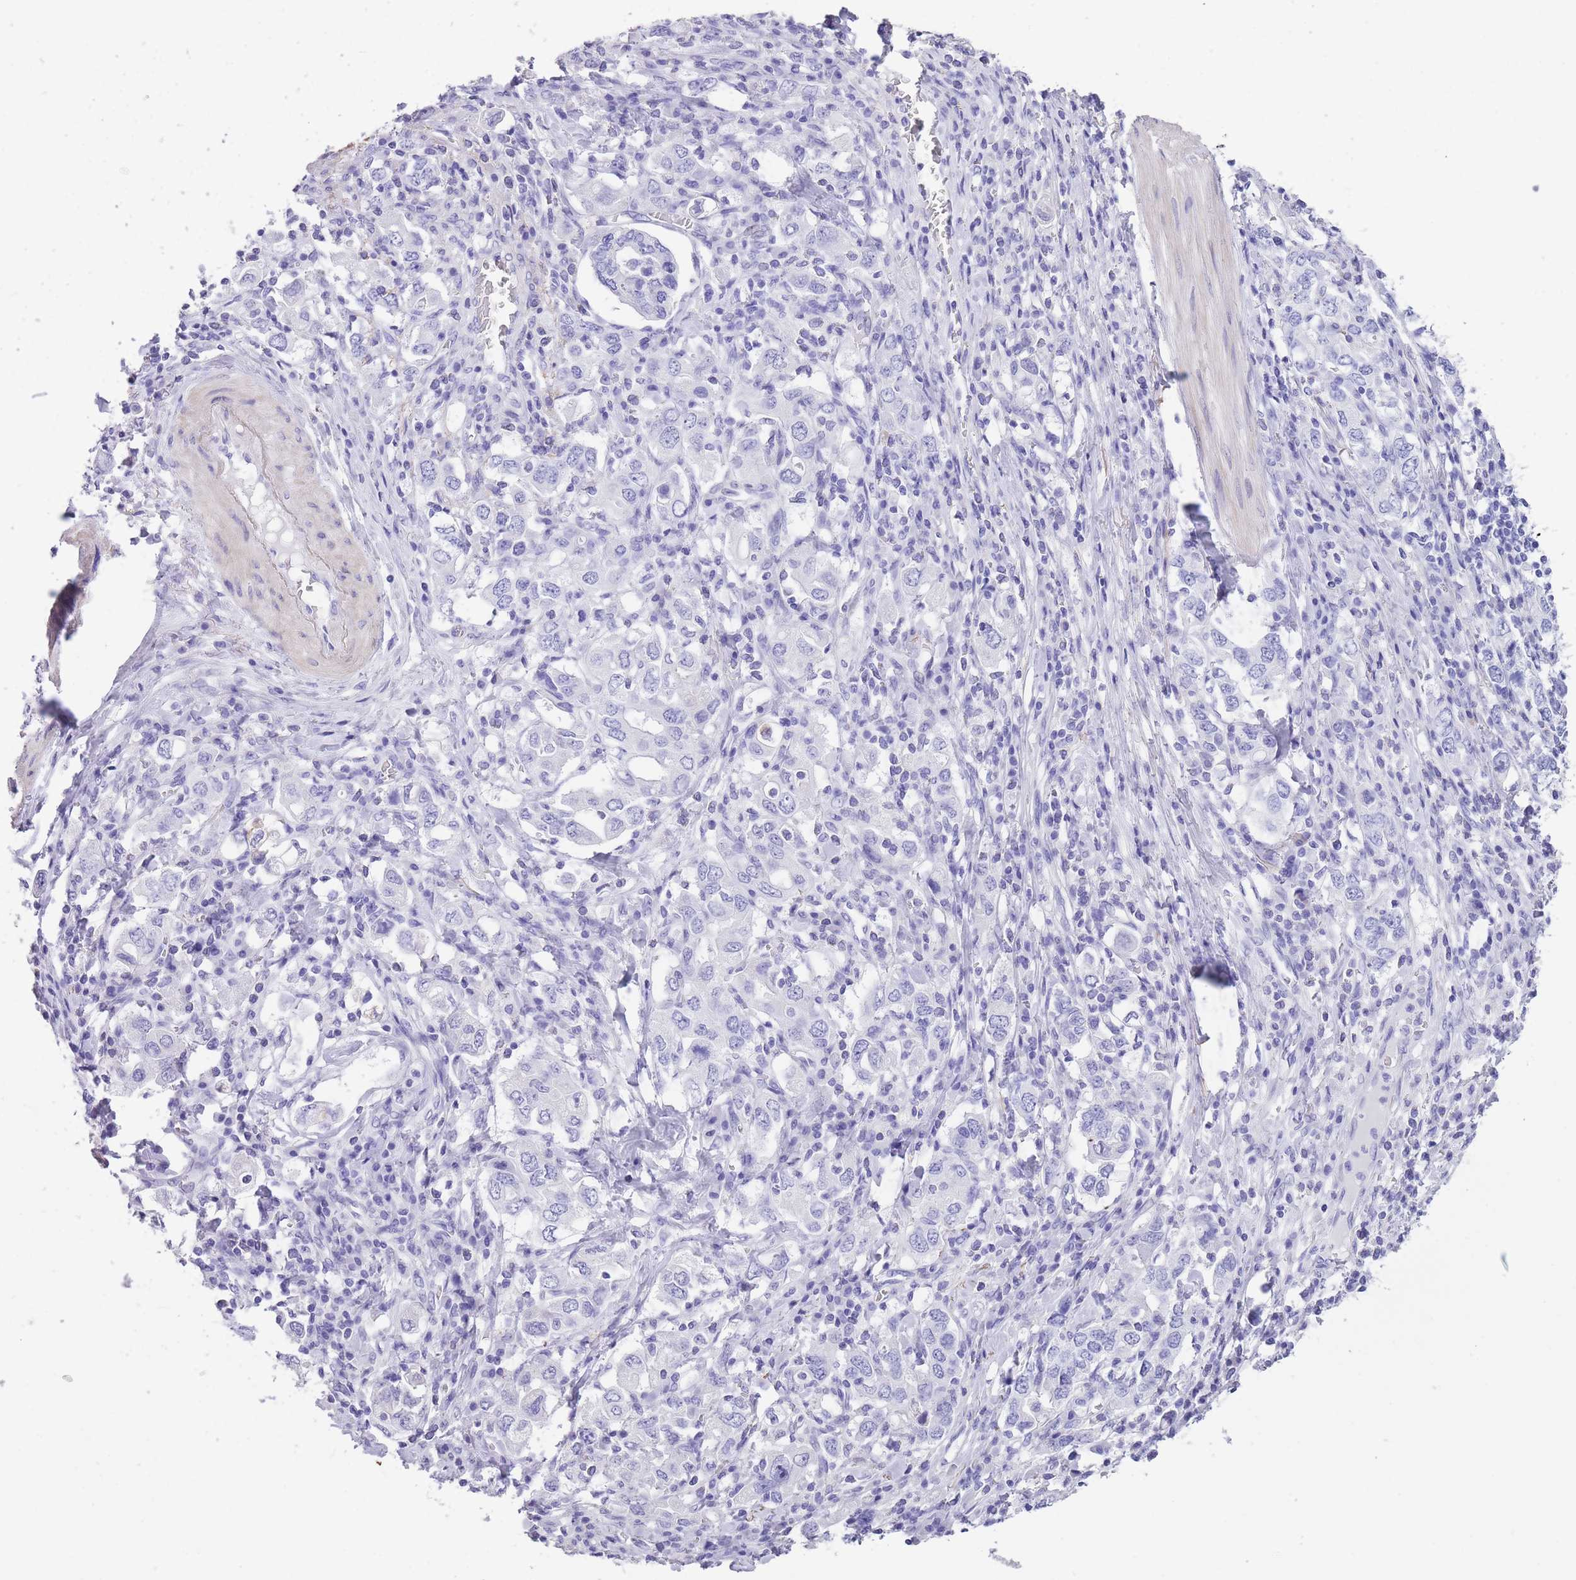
{"staining": {"intensity": "negative", "quantity": "none", "location": "none"}, "tissue": "stomach cancer", "cell_type": "Tumor cells", "image_type": "cancer", "snomed": [{"axis": "morphology", "description": "Adenocarcinoma, NOS"}, {"axis": "topography", "description": "Stomach, upper"}, {"axis": "topography", "description": "Stomach"}], "caption": "Human stomach cancer (adenocarcinoma) stained for a protein using immunohistochemistry exhibits no positivity in tumor cells.", "gene": "RAI2", "patient": {"sex": "male", "age": 62}}